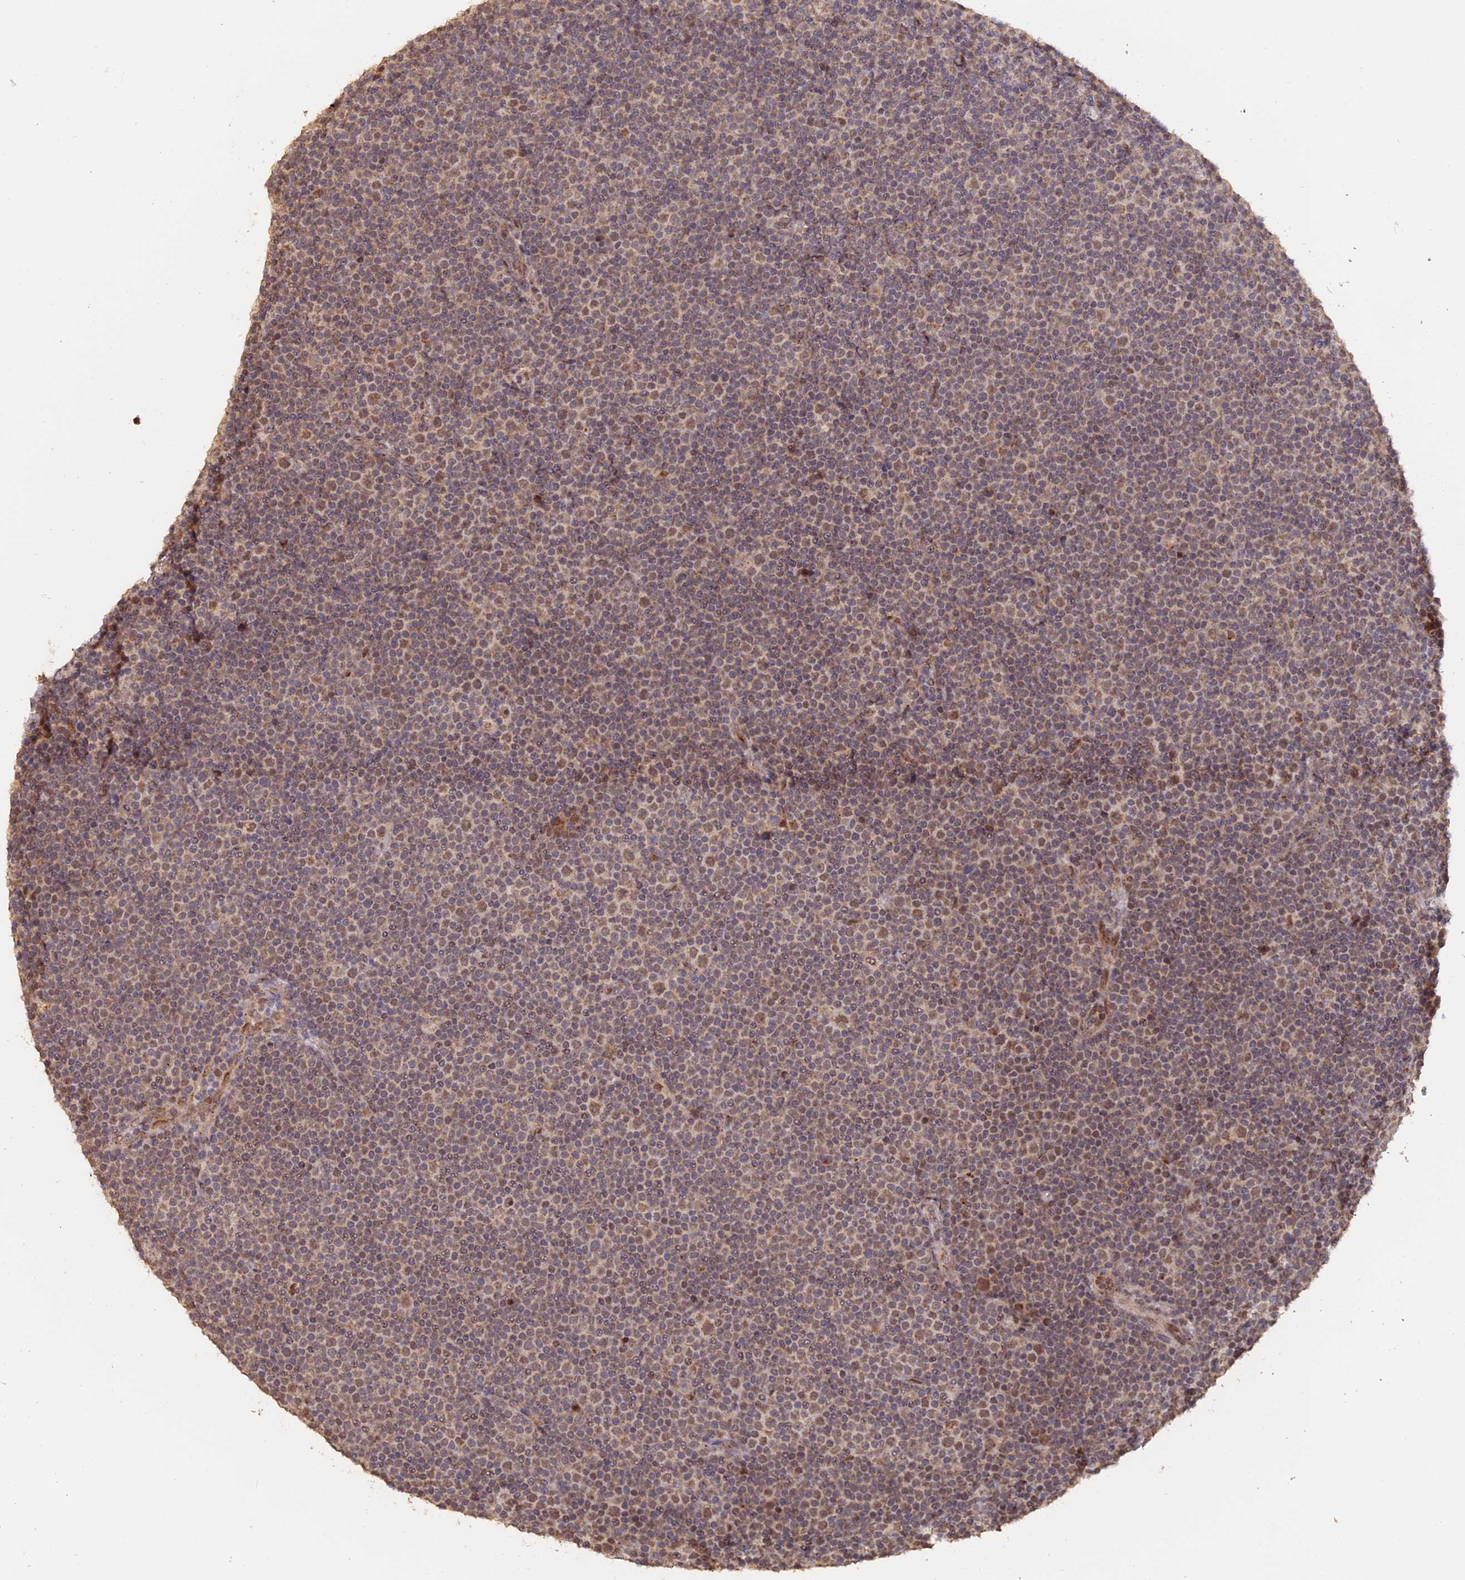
{"staining": {"intensity": "moderate", "quantity": ">75%", "location": "cytoplasmic/membranous,nuclear"}, "tissue": "lymphoma", "cell_type": "Tumor cells", "image_type": "cancer", "snomed": [{"axis": "morphology", "description": "Malignant lymphoma, non-Hodgkin's type, Low grade"}, {"axis": "topography", "description": "Lymph node"}], "caption": "Lymphoma stained with IHC displays moderate cytoplasmic/membranous and nuclear staining in approximately >75% of tumor cells.", "gene": "PIGQ", "patient": {"sex": "female", "age": 67}}